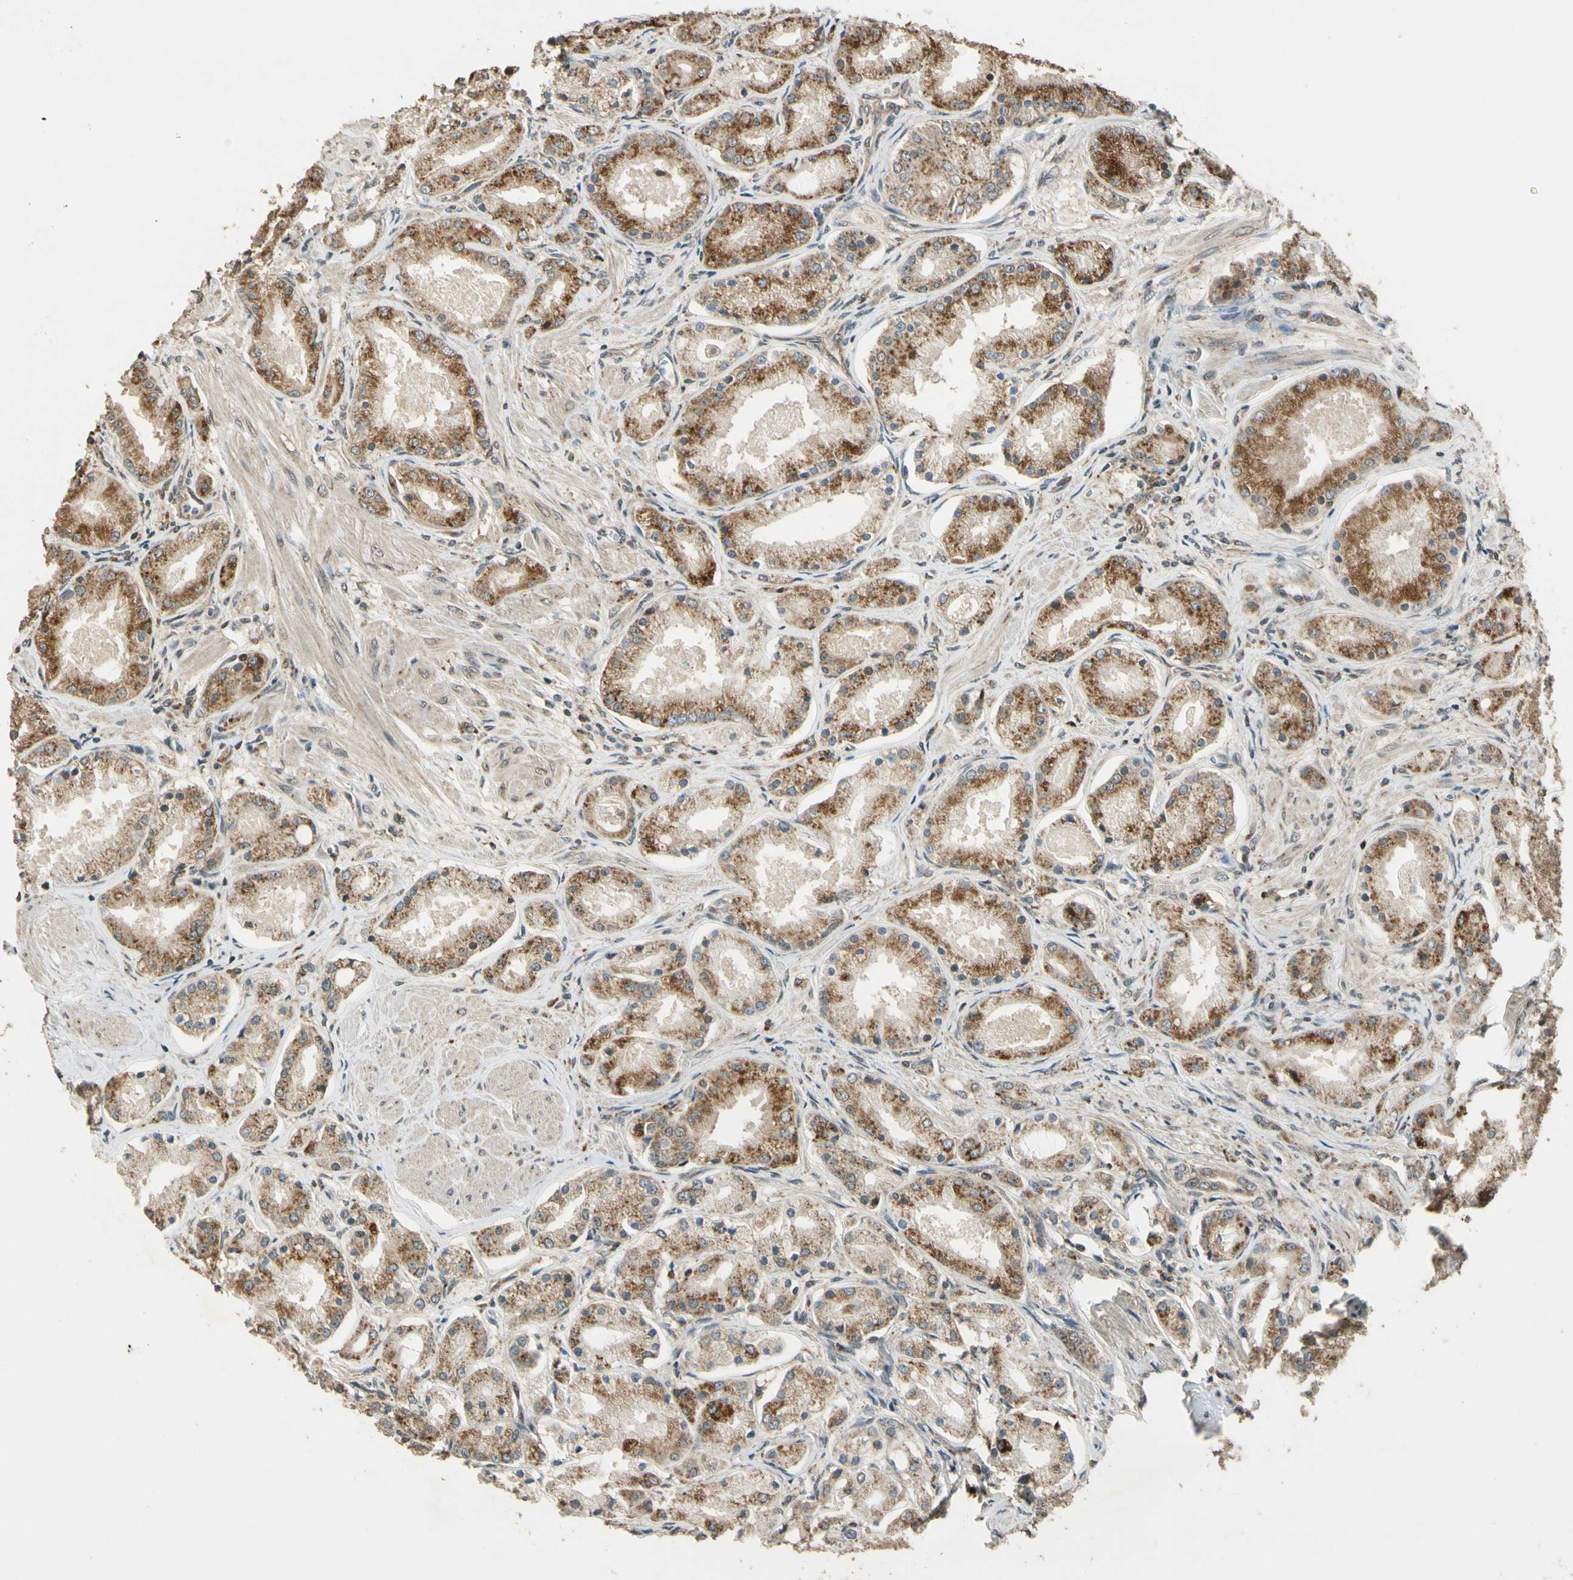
{"staining": {"intensity": "moderate", "quantity": ">75%", "location": "cytoplasmic/membranous"}, "tissue": "prostate cancer", "cell_type": "Tumor cells", "image_type": "cancer", "snomed": [{"axis": "morphology", "description": "Adenocarcinoma, High grade"}, {"axis": "topography", "description": "Prostate"}], "caption": "The immunohistochemical stain labels moderate cytoplasmic/membranous staining in tumor cells of prostate adenocarcinoma (high-grade) tissue.", "gene": "LAMTOR1", "patient": {"sex": "male", "age": 66}}